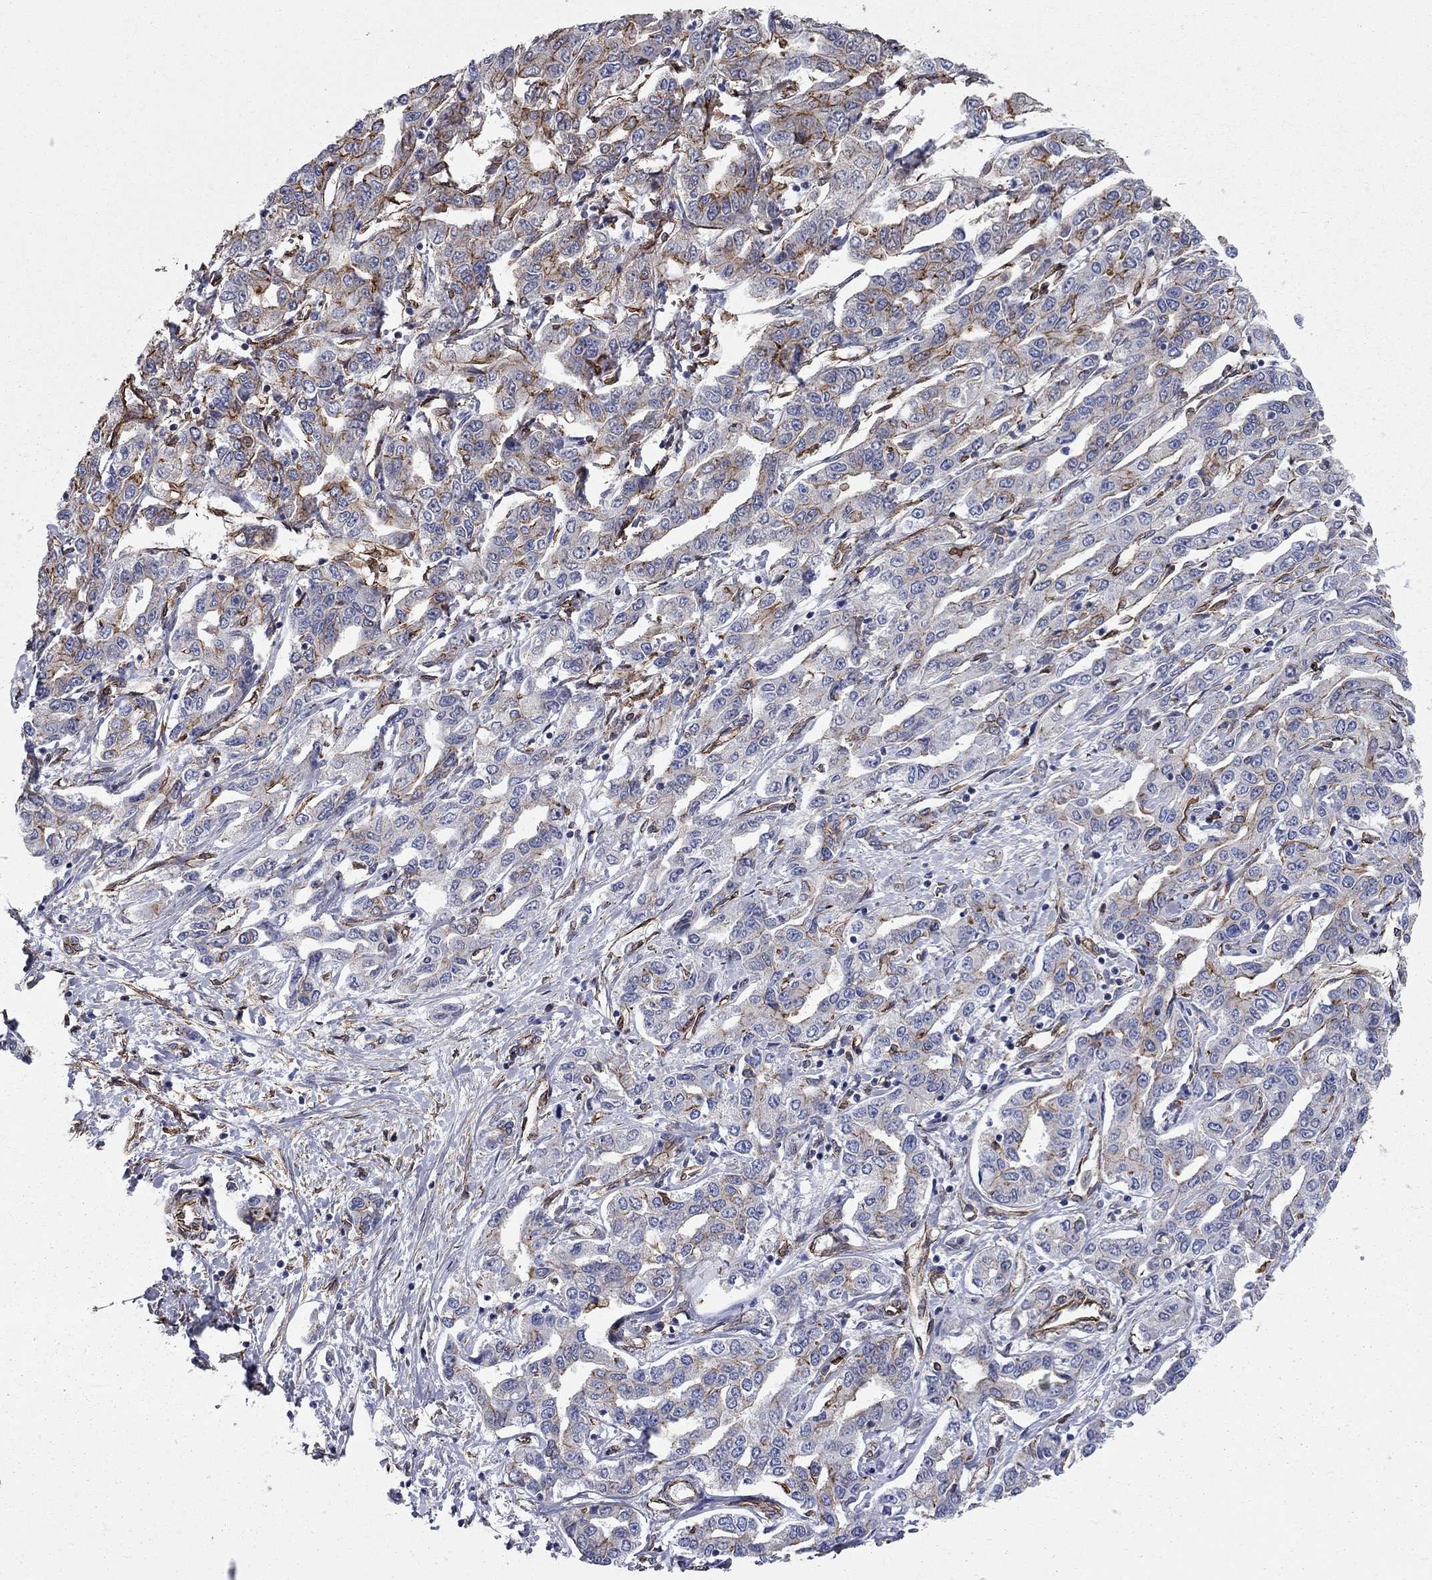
{"staining": {"intensity": "strong", "quantity": "25%-75%", "location": "cytoplasmic/membranous"}, "tissue": "liver cancer", "cell_type": "Tumor cells", "image_type": "cancer", "snomed": [{"axis": "morphology", "description": "Cholangiocarcinoma"}, {"axis": "topography", "description": "Liver"}], "caption": "Immunohistochemistry of human liver cancer (cholangiocarcinoma) displays high levels of strong cytoplasmic/membranous expression in about 25%-75% of tumor cells. (Brightfield microscopy of DAB IHC at high magnification).", "gene": "BICDL2", "patient": {"sex": "male", "age": 59}}